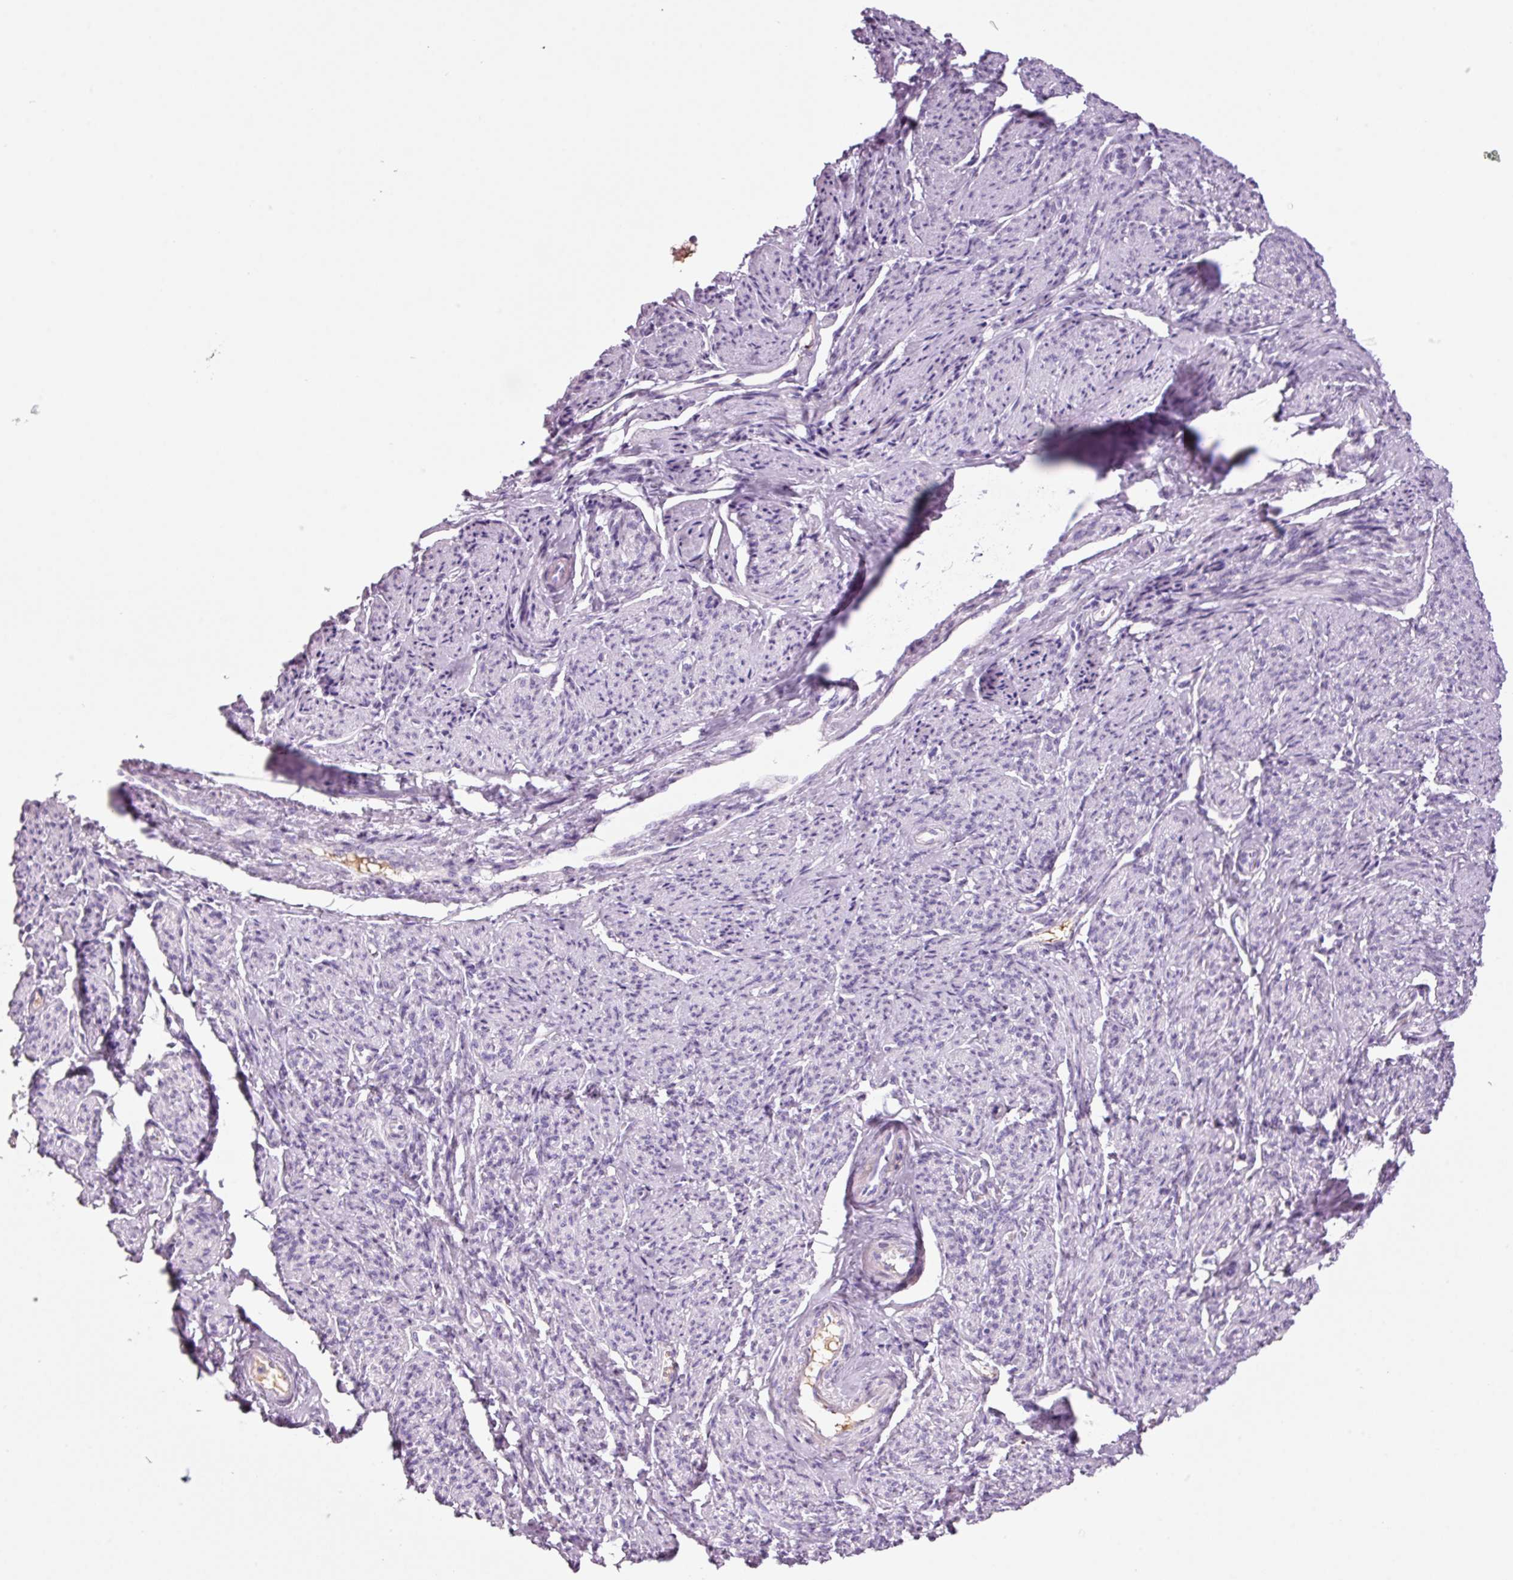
{"staining": {"intensity": "negative", "quantity": "none", "location": "none"}, "tissue": "smooth muscle", "cell_type": "Smooth muscle cells", "image_type": "normal", "snomed": [{"axis": "morphology", "description": "Normal tissue, NOS"}, {"axis": "topography", "description": "Smooth muscle"}], "caption": "DAB immunohistochemical staining of normal smooth muscle reveals no significant expression in smooth muscle cells.", "gene": "KLF1", "patient": {"sex": "female", "age": 65}}